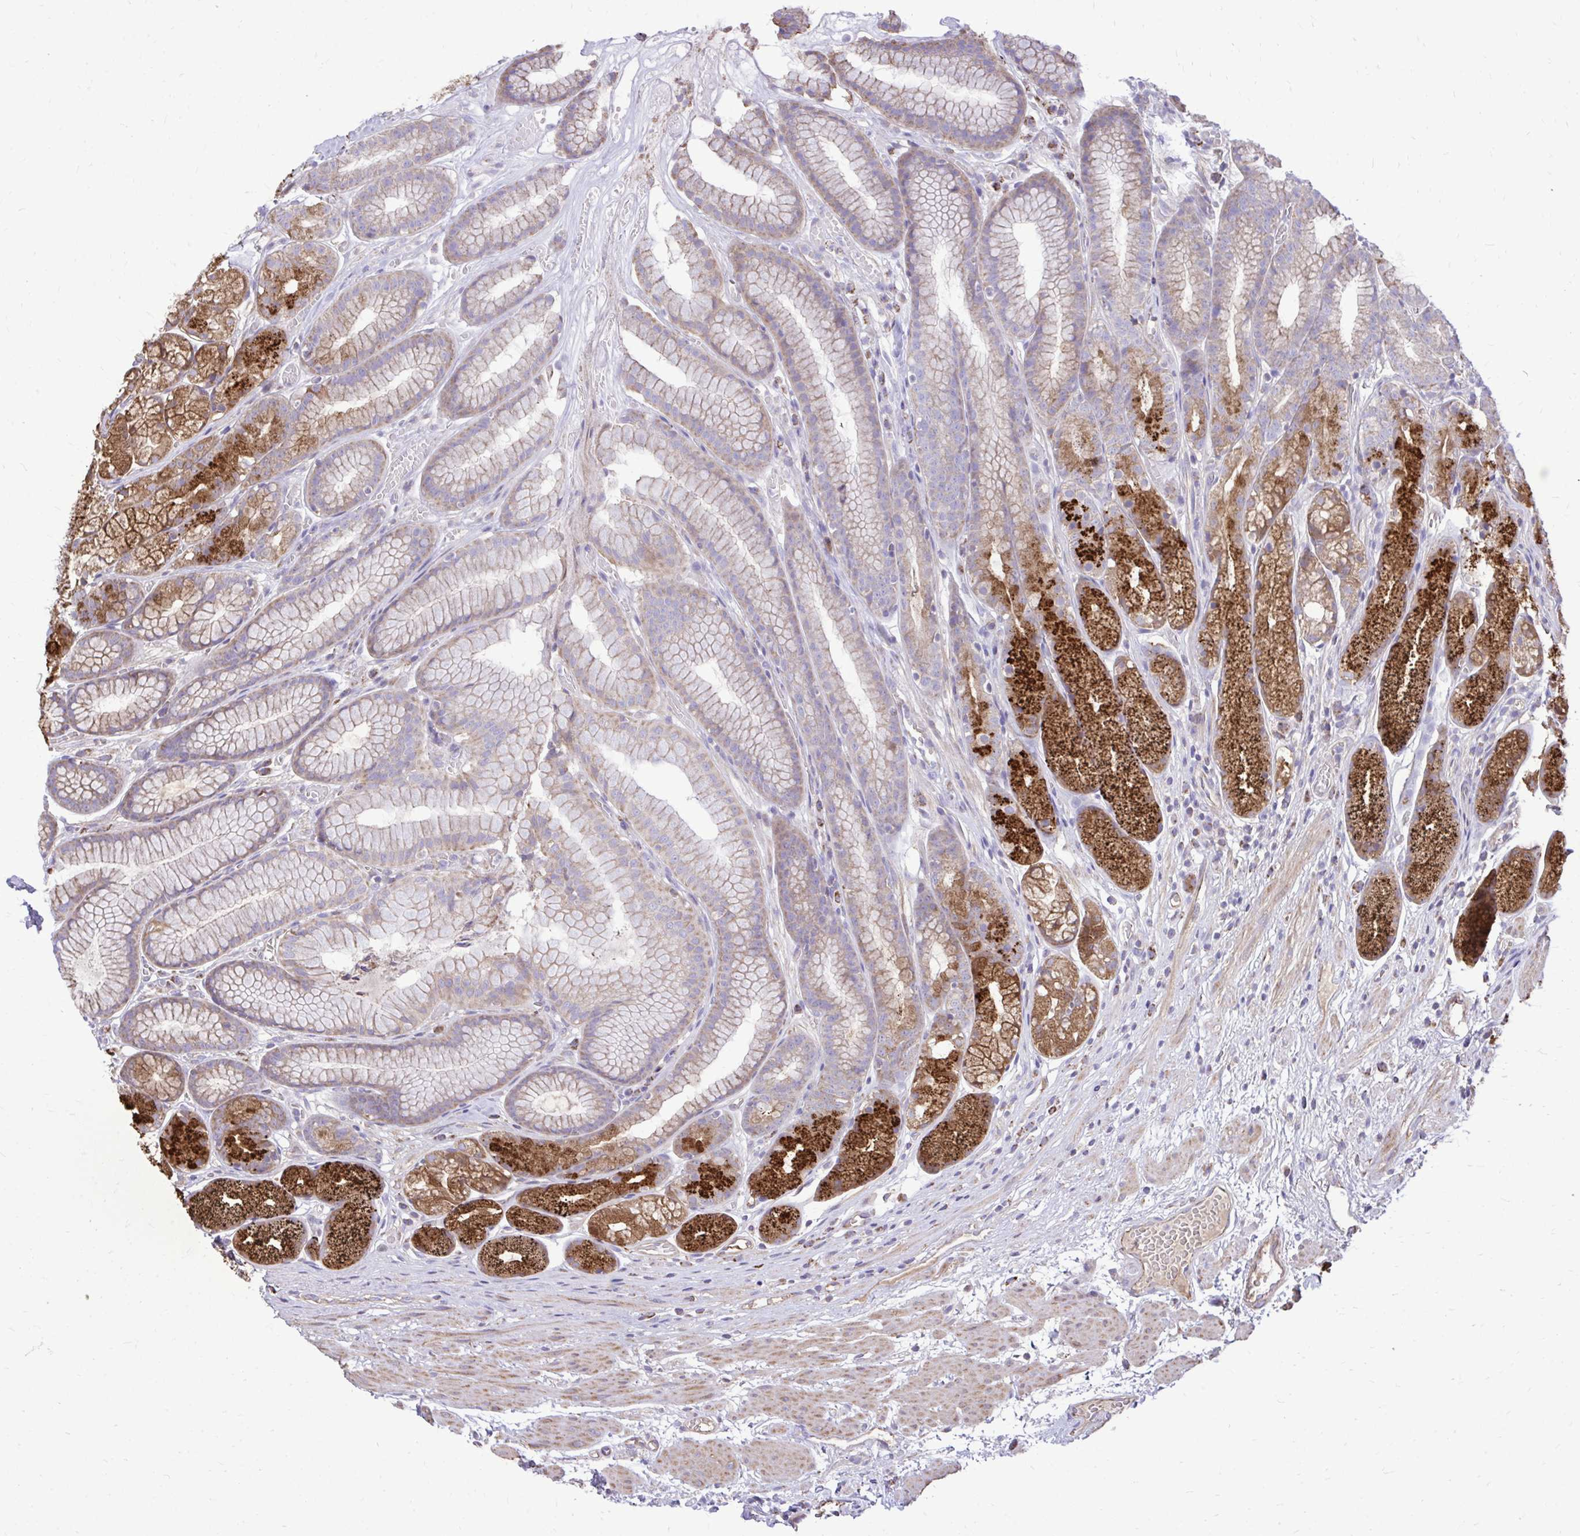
{"staining": {"intensity": "strong", "quantity": "25%-75%", "location": "cytoplasmic/membranous"}, "tissue": "stomach", "cell_type": "Glandular cells", "image_type": "normal", "snomed": [{"axis": "morphology", "description": "Normal tissue, NOS"}, {"axis": "topography", "description": "Smooth muscle"}, {"axis": "topography", "description": "Stomach"}], "caption": "Unremarkable stomach exhibits strong cytoplasmic/membranous positivity in approximately 25%-75% of glandular cells, visualized by immunohistochemistry. The protein is shown in brown color, while the nuclei are stained blue.", "gene": "ATP13A2", "patient": {"sex": "male", "age": 70}}